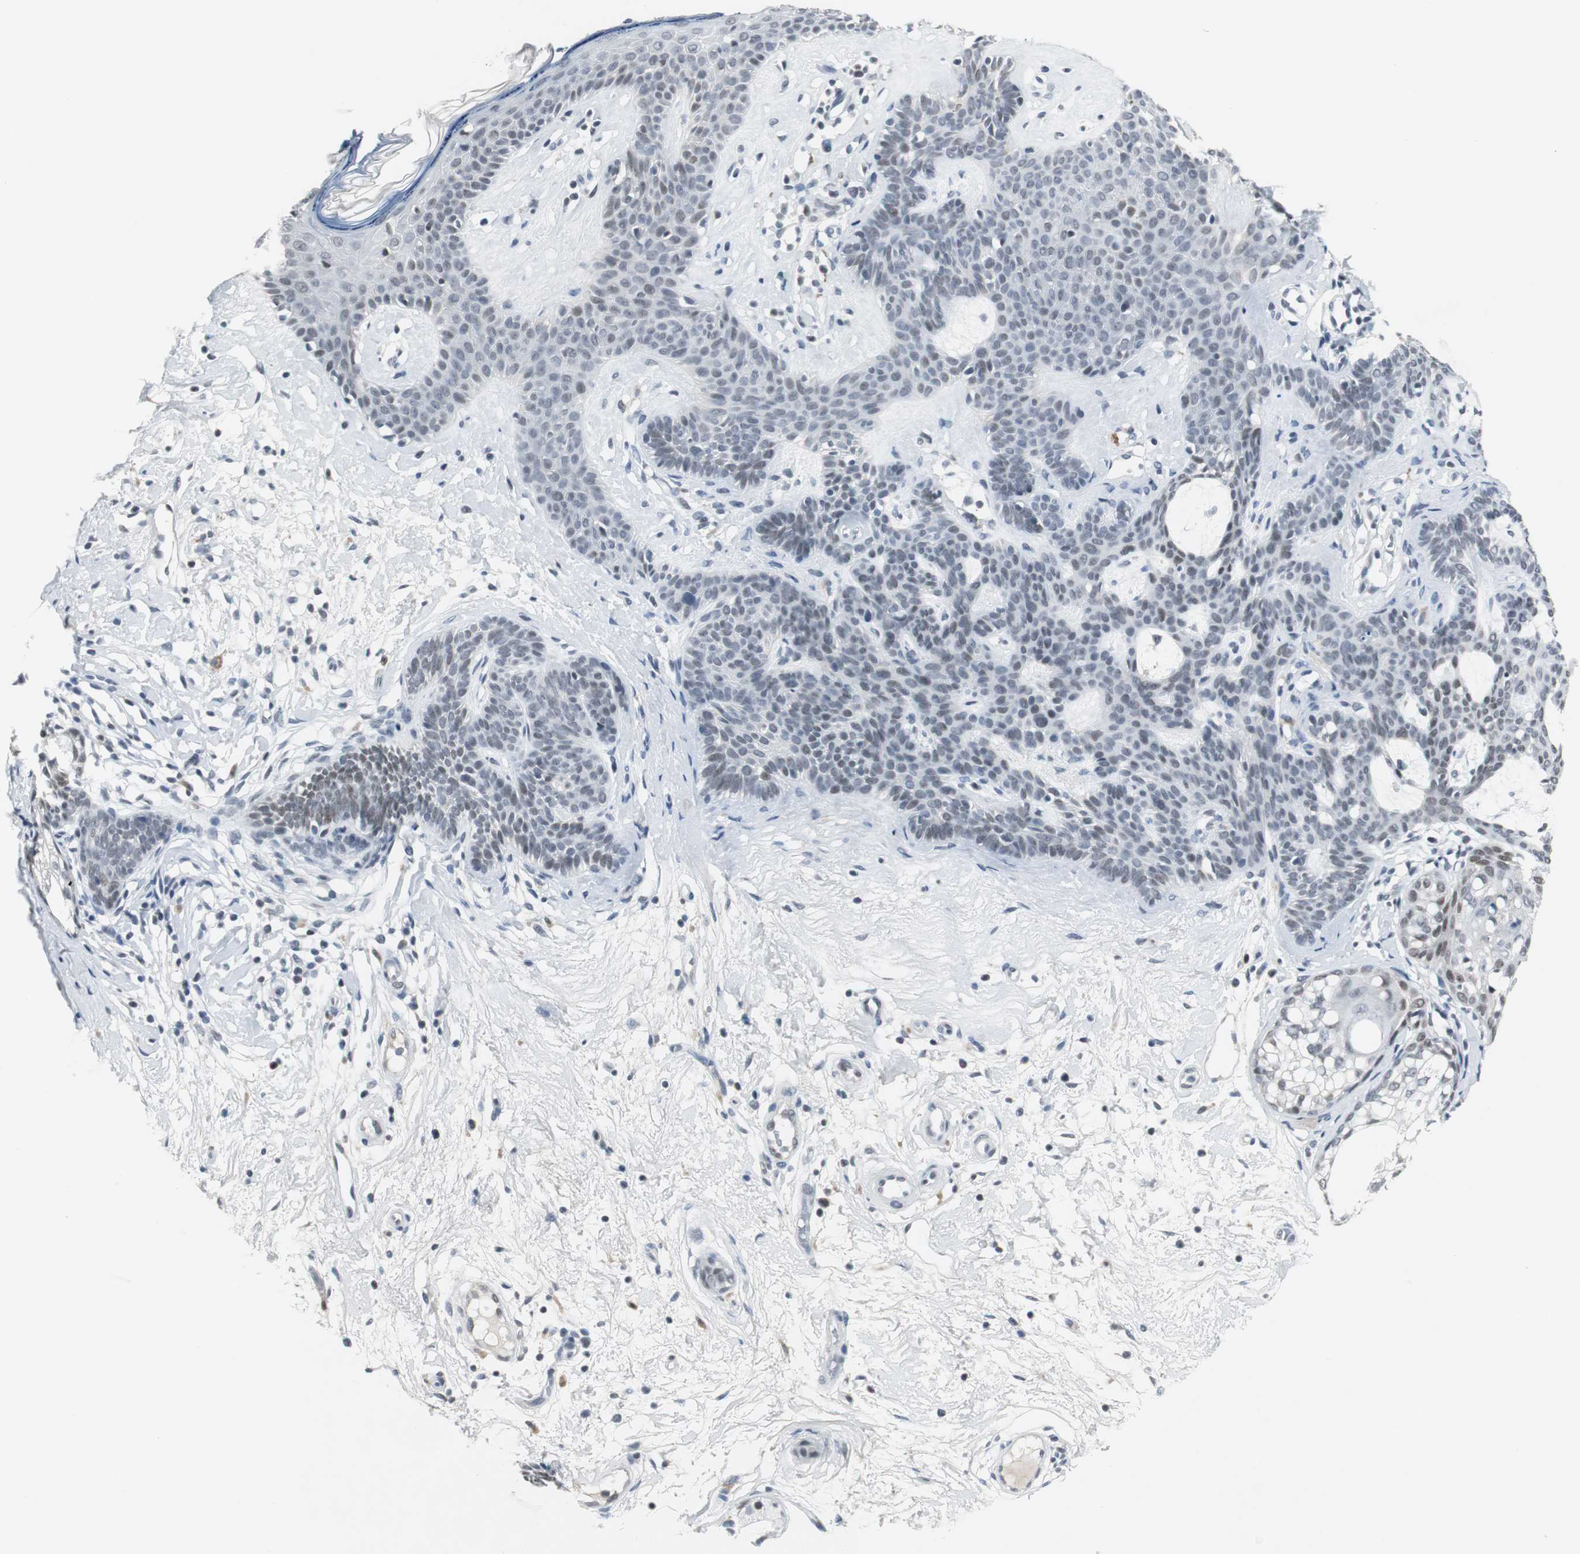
{"staining": {"intensity": "negative", "quantity": "none", "location": "none"}, "tissue": "skin cancer", "cell_type": "Tumor cells", "image_type": "cancer", "snomed": [{"axis": "morphology", "description": "Developmental malformation"}, {"axis": "morphology", "description": "Basal cell carcinoma"}, {"axis": "topography", "description": "Skin"}], "caption": "Immunohistochemical staining of skin basal cell carcinoma displays no significant expression in tumor cells. Brightfield microscopy of immunohistochemistry stained with DAB (brown) and hematoxylin (blue), captured at high magnification.", "gene": "ELK1", "patient": {"sex": "female", "age": 62}}